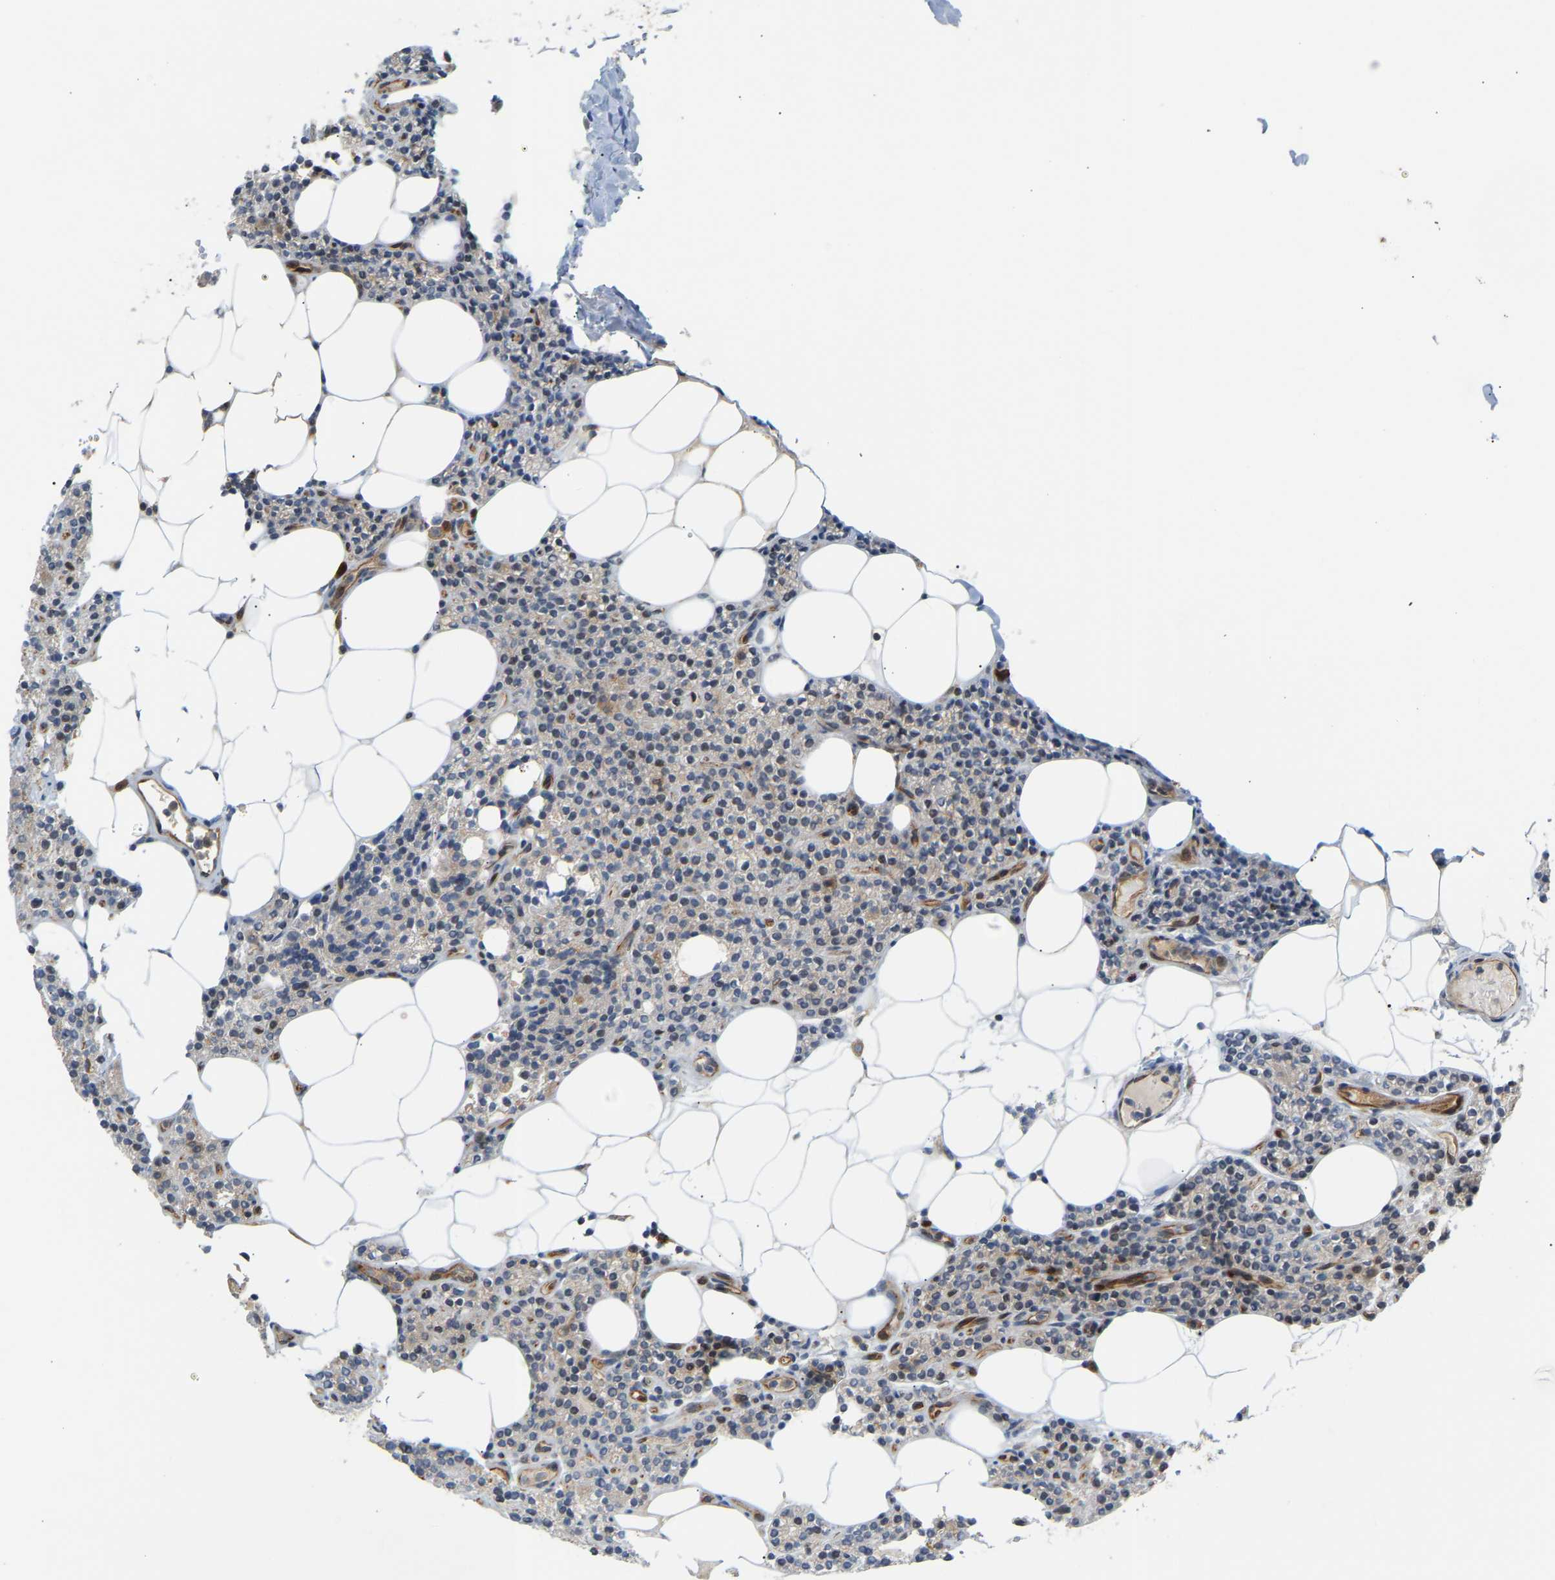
{"staining": {"intensity": "weak", "quantity": "<25%", "location": "cytoplasmic/membranous"}, "tissue": "parathyroid gland", "cell_type": "Glandular cells", "image_type": "normal", "snomed": [{"axis": "morphology", "description": "Normal tissue, NOS"}, {"axis": "morphology", "description": "Adenoma, NOS"}, {"axis": "topography", "description": "Parathyroid gland"}], "caption": "This is a micrograph of IHC staining of normal parathyroid gland, which shows no staining in glandular cells.", "gene": "PLCG2", "patient": {"sex": "female", "age": 70}}